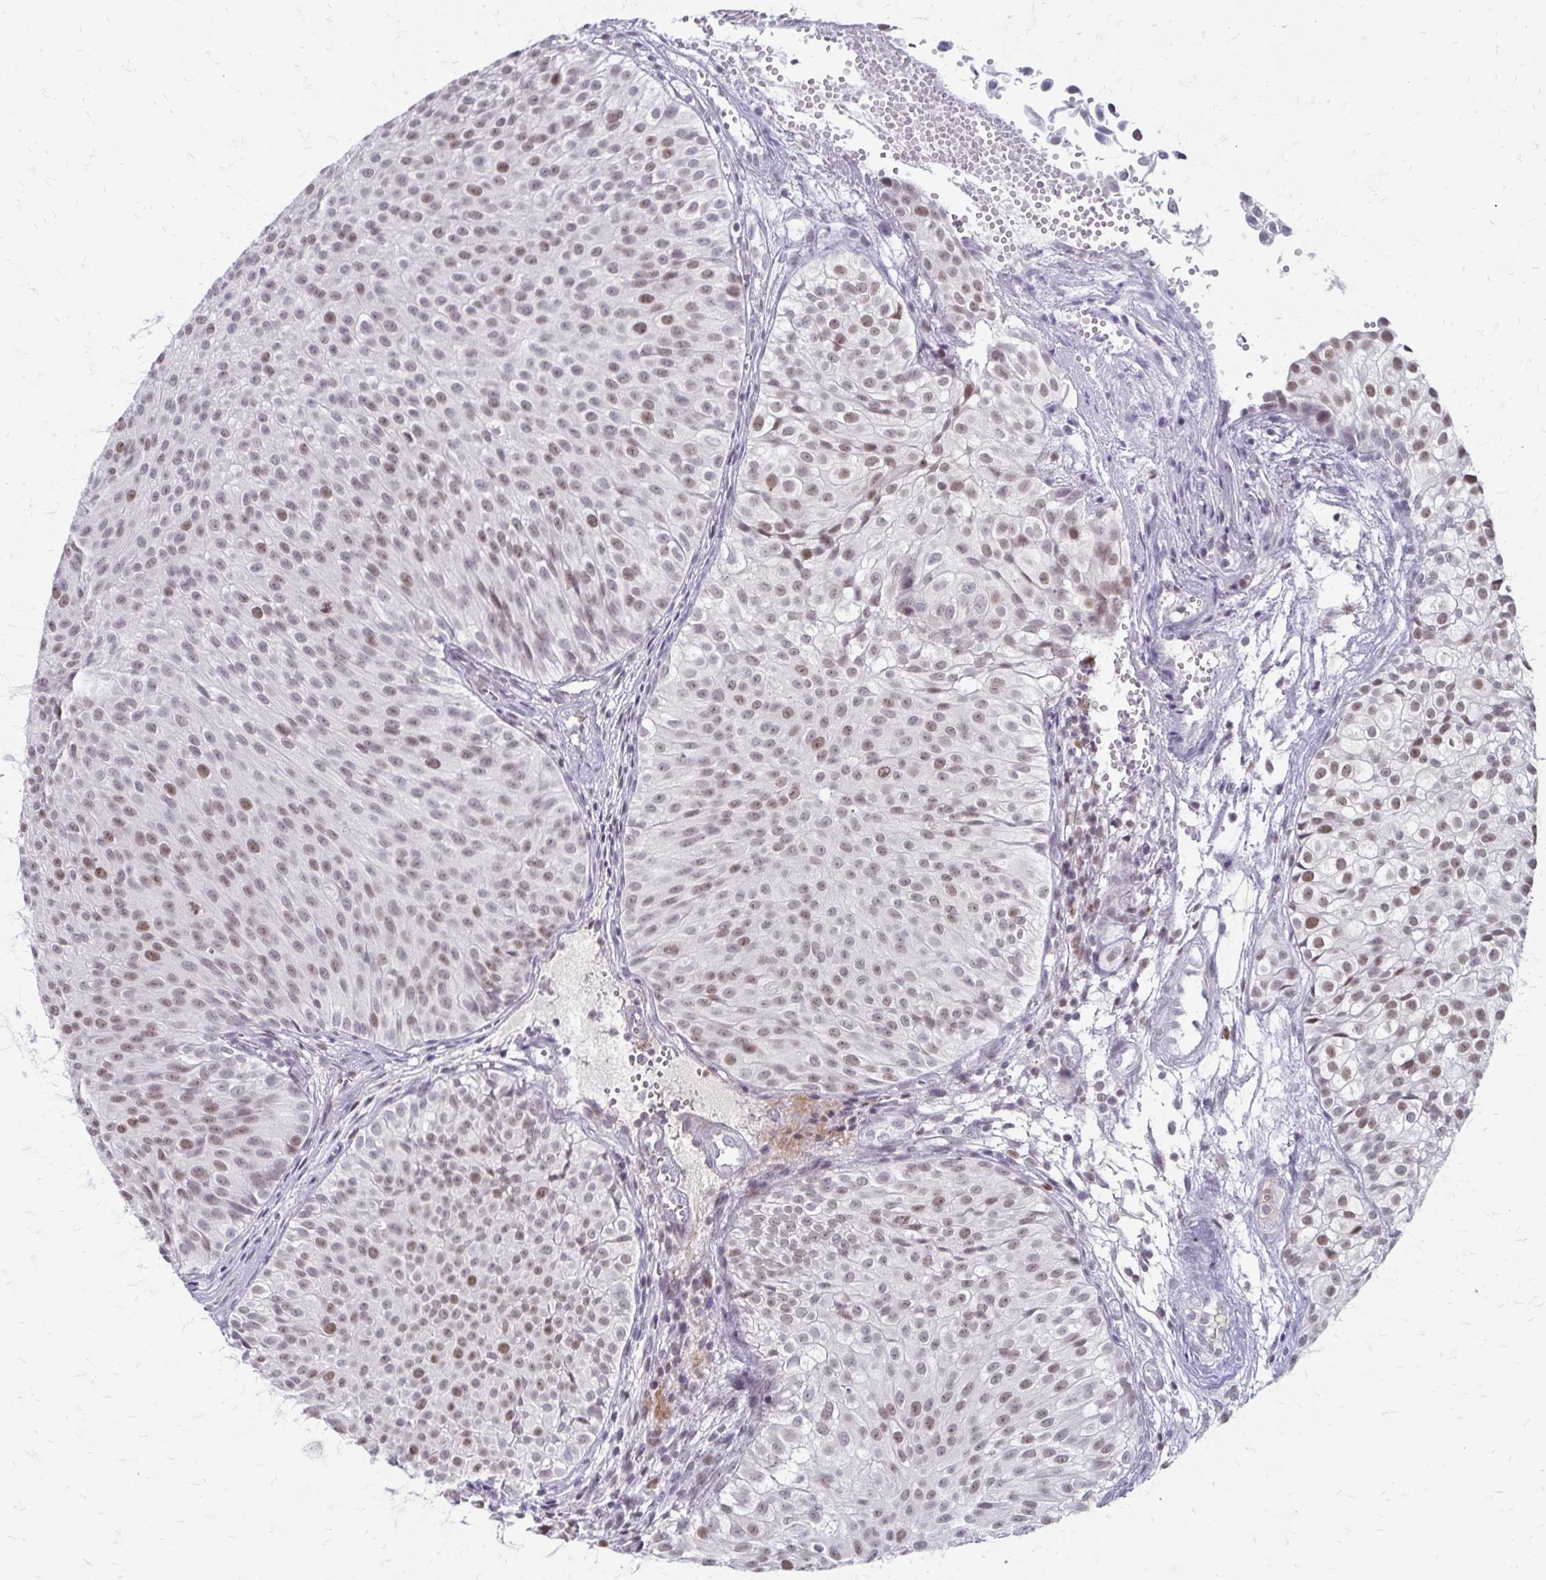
{"staining": {"intensity": "moderate", "quantity": ">75%", "location": "nuclear"}, "tissue": "urothelial cancer", "cell_type": "Tumor cells", "image_type": "cancer", "snomed": [{"axis": "morphology", "description": "Urothelial carcinoma, Low grade"}, {"axis": "topography", "description": "Urinary bladder"}], "caption": "Immunohistochemical staining of human urothelial cancer shows moderate nuclear protein positivity in approximately >75% of tumor cells. (brown staining indicates protein expression, while blue staining denotes nuclei).", "gene": "EED", "patient": {"sex": "male", "age": 70}}